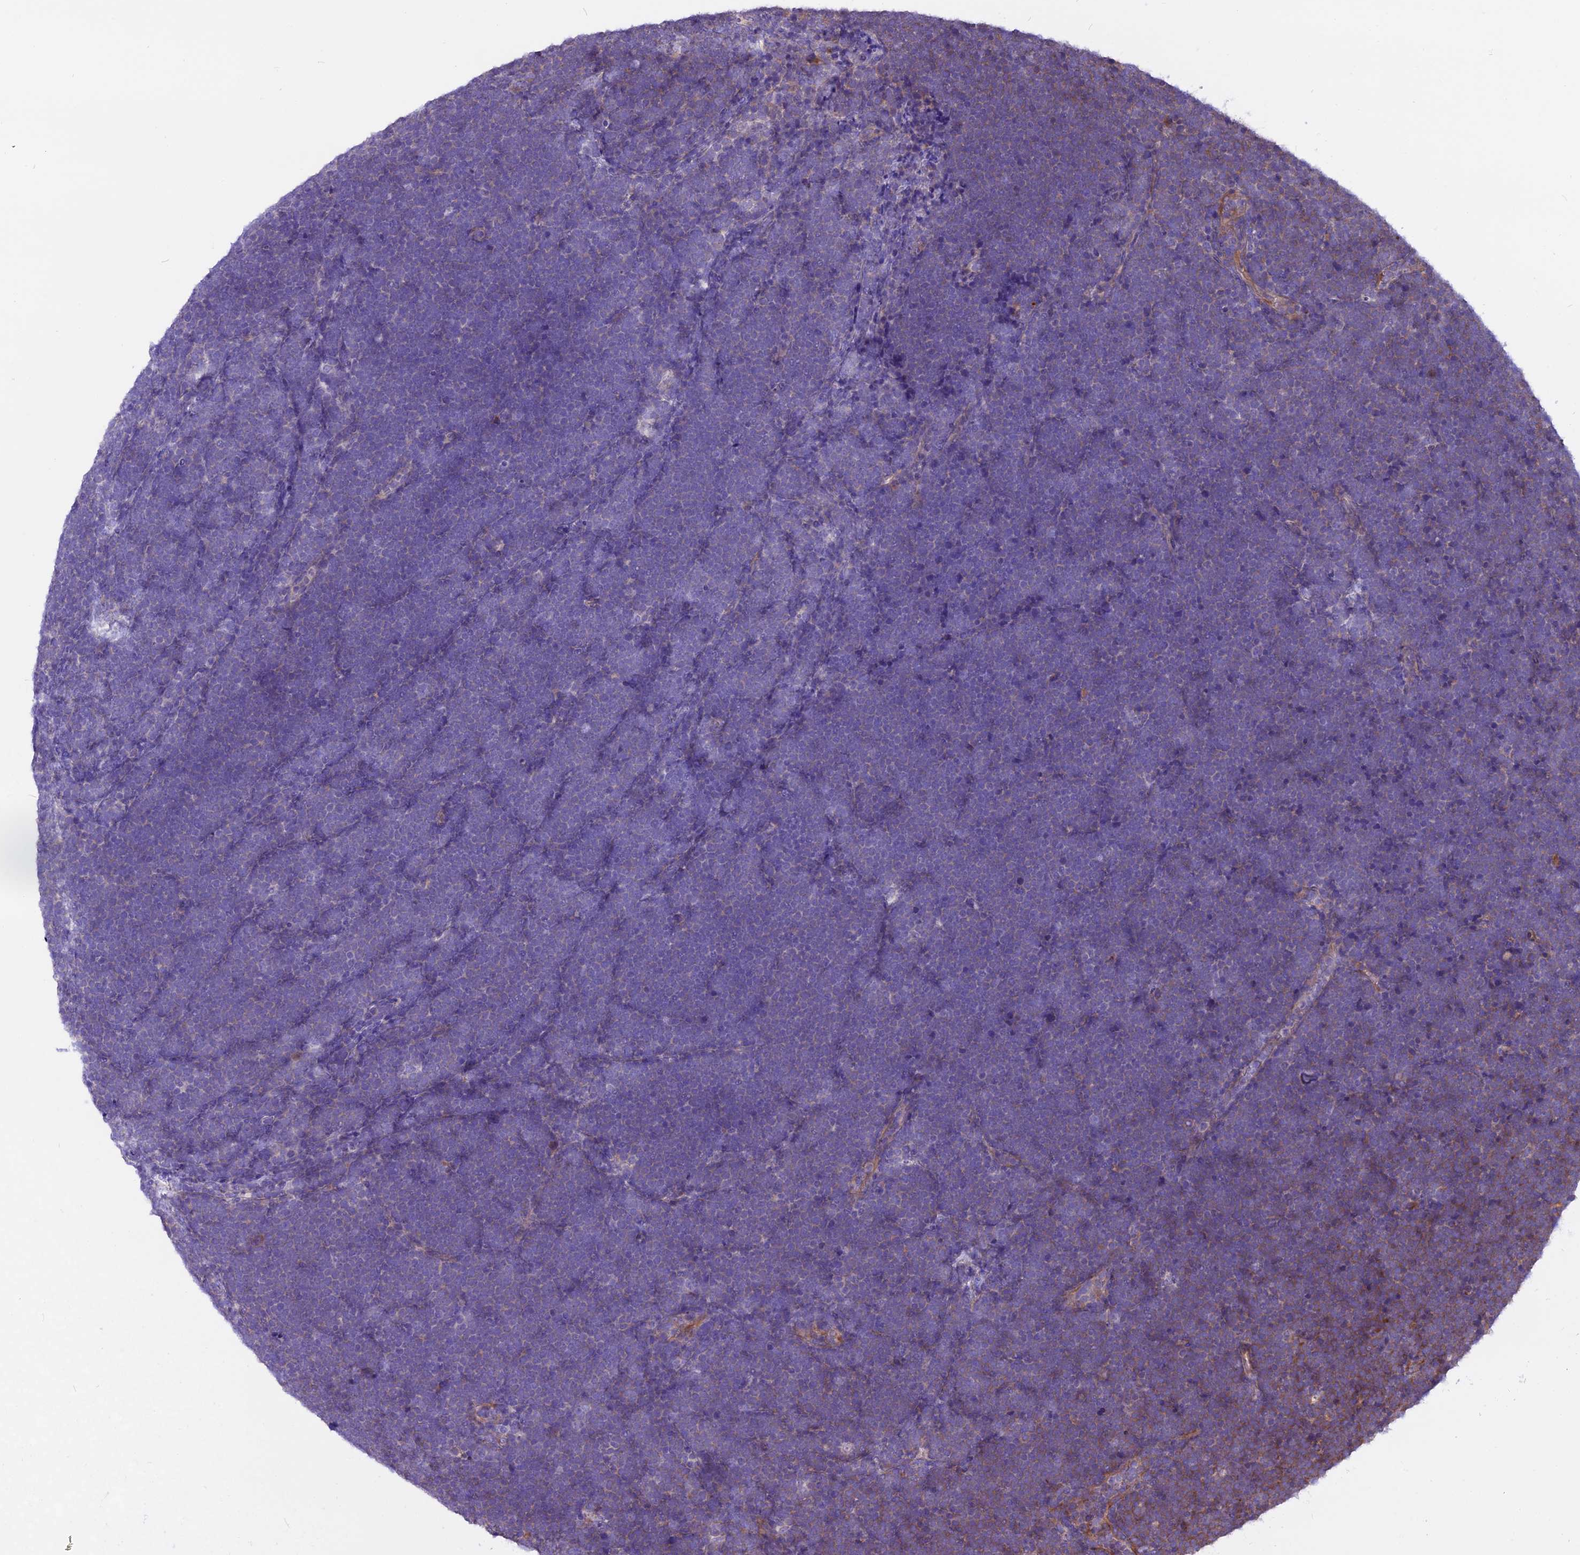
{"staining": {"intensity": "moderate", "quantity": "<25%", "location": "cytoplasmic/membranous"}, "tissue": "lymphoma", "cell_type": "Tumor cells", "image_type": "cancer", "snomed": [{"axis": "morphology", "description": "Malignant lymphoma, non-Hodgkin's type, High grade"}, {"axis": "topography", "description": "Lymph node"}], "caption": "Immunohistochemistry micrograph of neoplastic tissue: human high-grade malignant lymphoma, non-Hodgkin's type stained using immunohistochemistry reveals low levels of moderate protein expression localized specifically in the cytoplasmic/membranous of tumor cells, appearing as a cytoplasmic/membranous brown color.", "gene": "ANO3", "patient": {"sex": "male", "age": 13}}